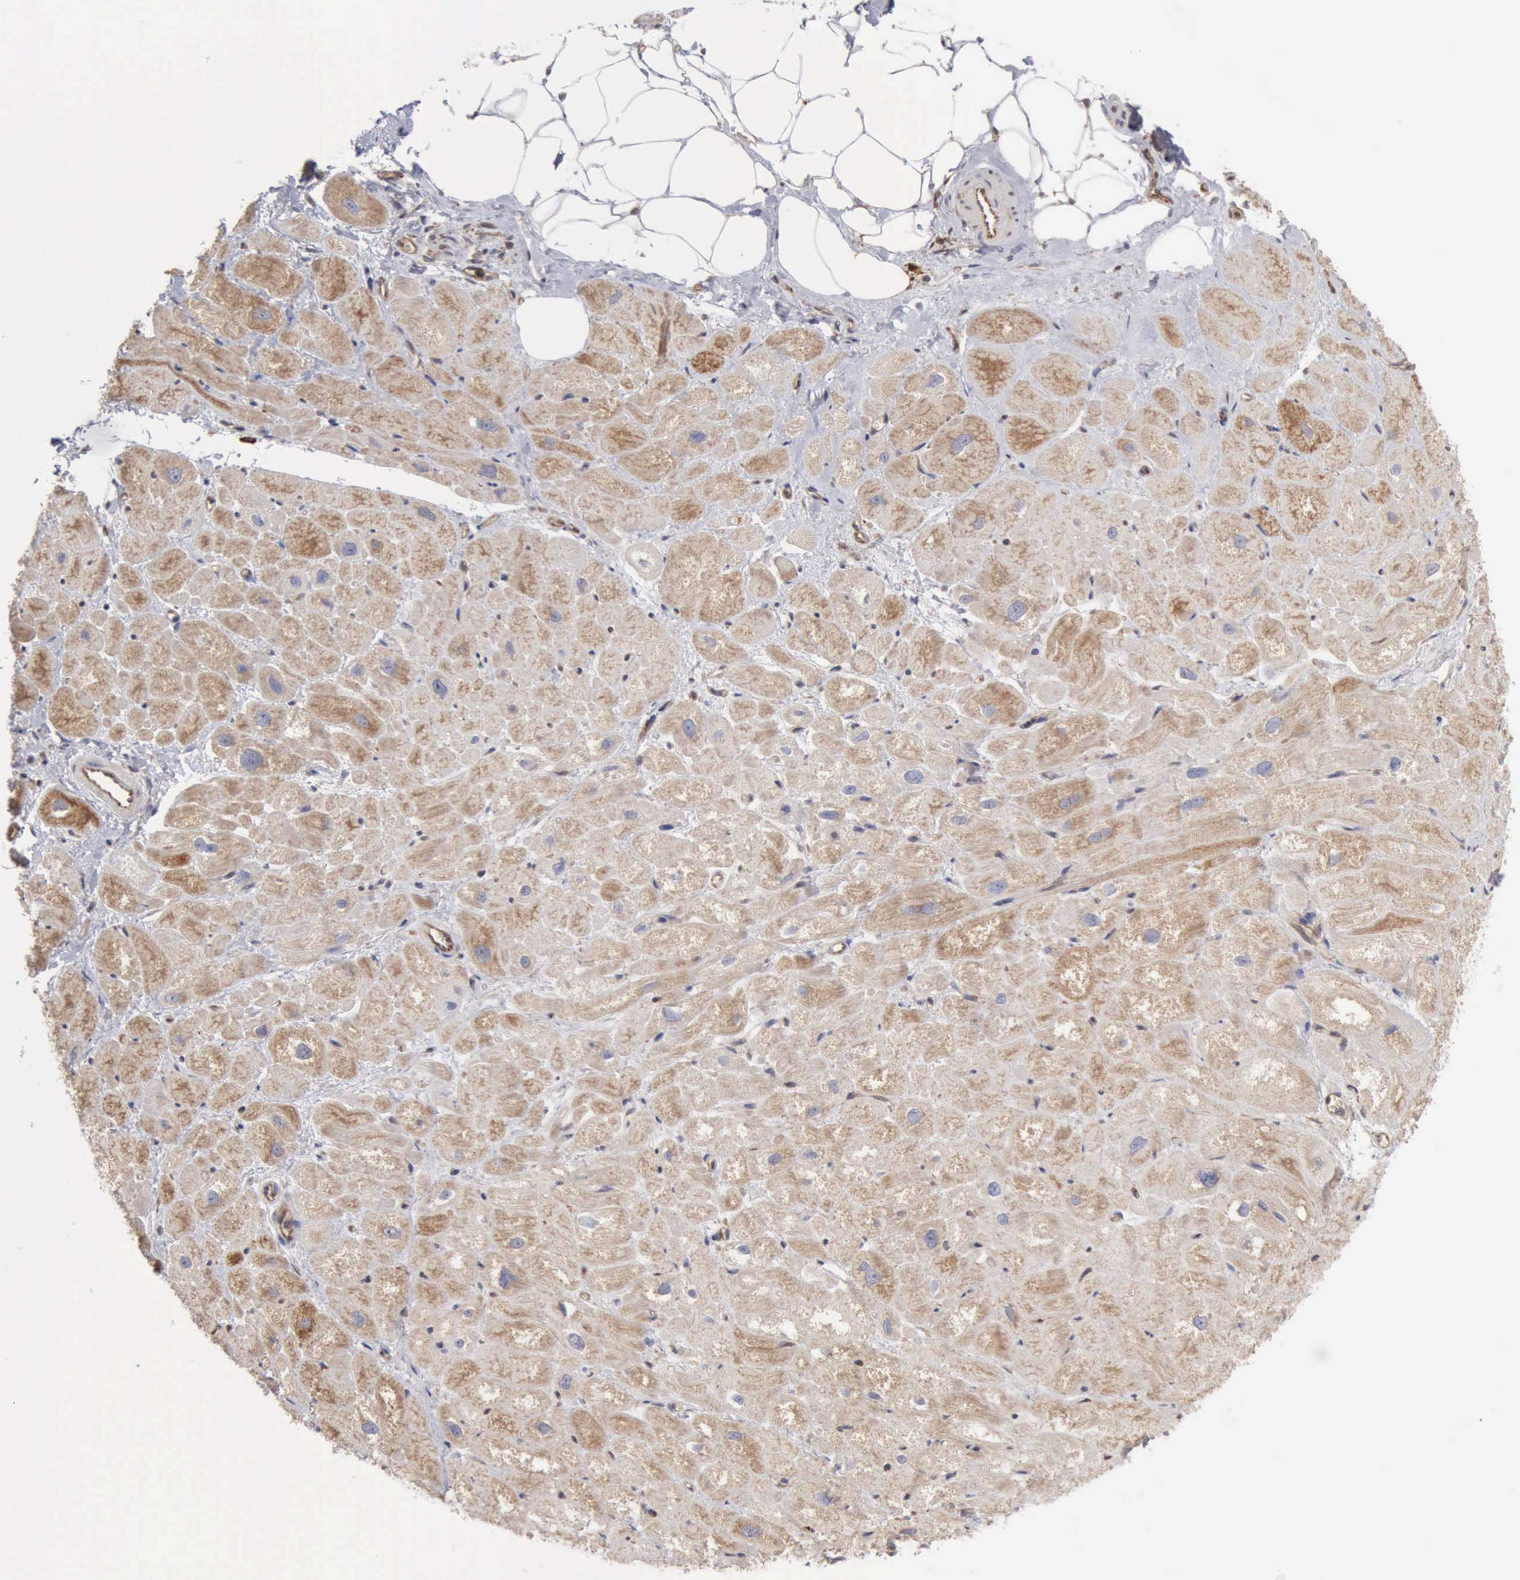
{"staining": {"intensity": "weak", "quantity": ">75%", "location": "cytoplasmic/membranous,nuclear"}, "tissue": "heart muscle", "cell_type": "Cardiomyocytes", "image_type": "normal", "snomed": [{"axis": "morphology", "description": "Normal tissue, NOS"}, {"axis": "topography", "description": "Heart"}], "caption": "Immunohistochemistry of unremarkable human heart muscle exhibits low levels of weak cytoplasmic/membranous,nuclear staining in about >75% of cardiomyocytes. (brown staining indicates protein expression, while blue staining denotes nuclei).", "gene": "APOL2", "patient": {"sex": "male", "age": 49}}